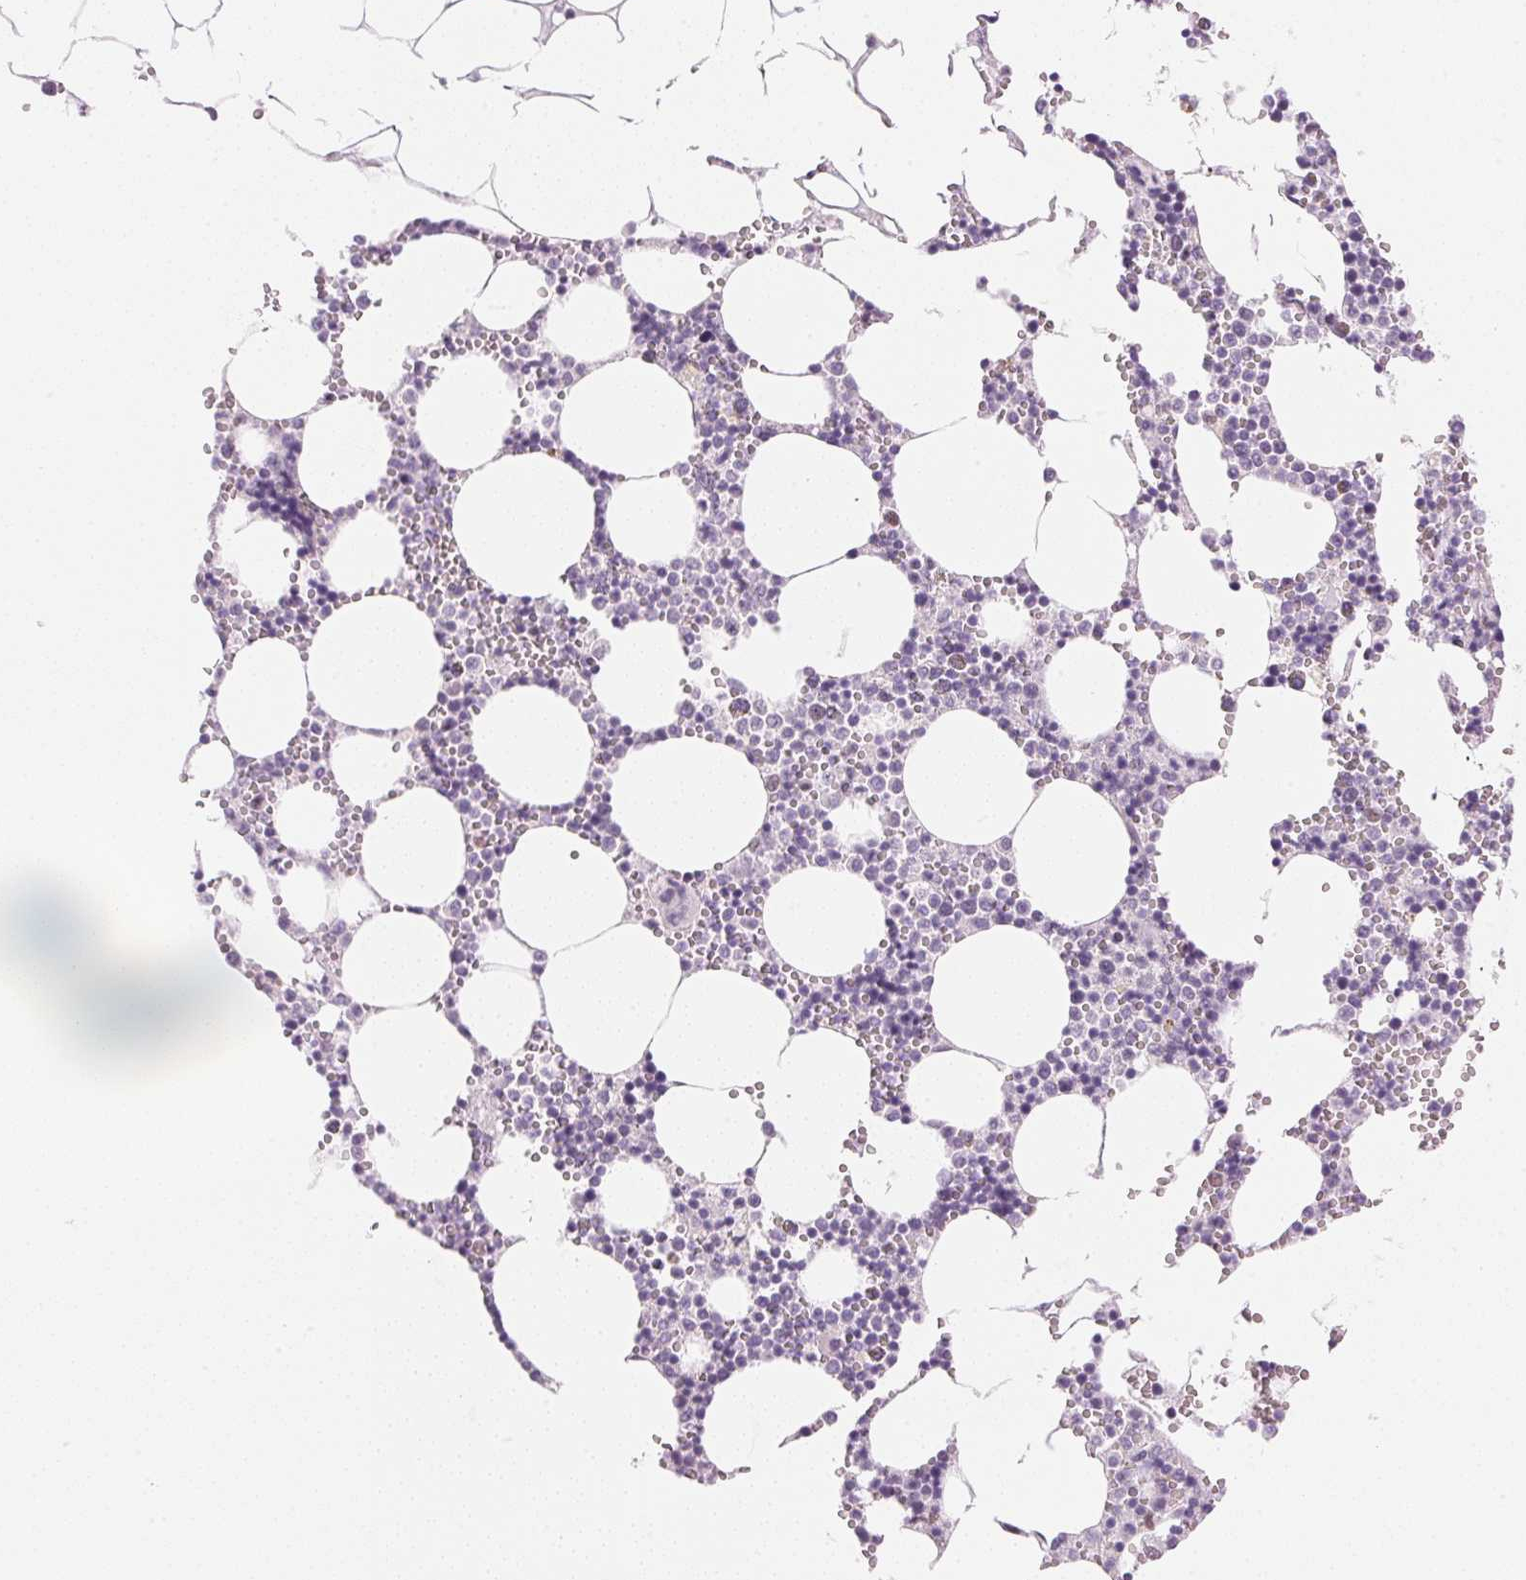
{"staining": {"intensity": "negative", "quantity": "none", "location": "none"}, "tissue": "bone marrow", "cell_type": "Hematopoietic cells", "image_type": "normal", "snomed": [{"axis": "morphology", "description": "Normal tissue, NOS"}, {"axis": "topography", "description": "Bone marrow"}], "caption": "Histopathology image shows no significant protein expression in hematopoietic cells of unremarkable bone marrow.", "gene": "SMTN", "patient": {"sex": "male", "age": 54}}